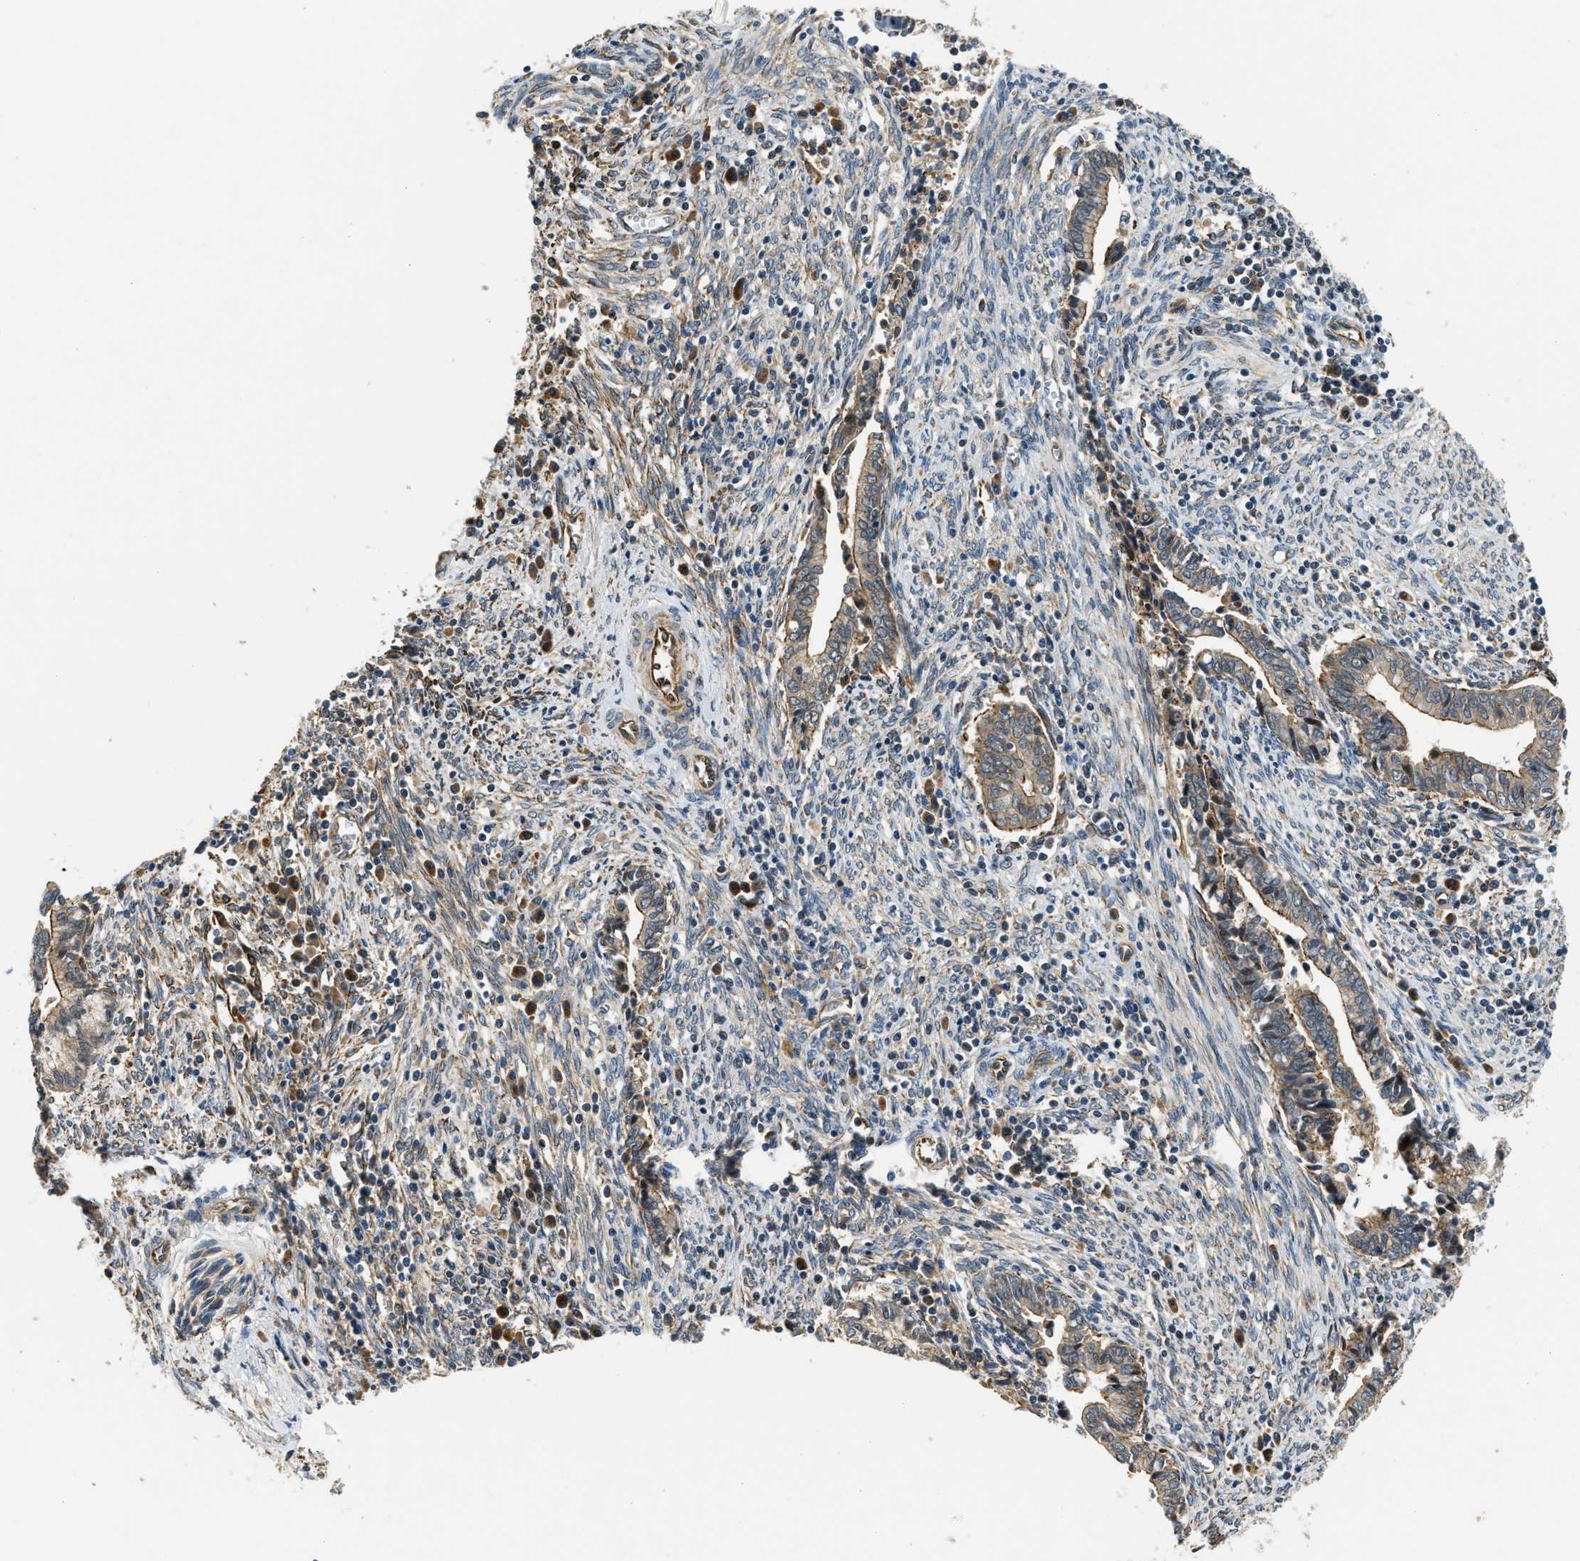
{"staining": {"intensity": "moderate", "quantity": ">75%", "location": "cytoplasmic/membranous"}, "tissue": "cervical cancer", "cell_type": "Tumor cells", "image_type": "cancer", "snomed": [{"axis": "morphology", "description": "Adenocarcinoma, NOS"}, {"axis": "topography", "description": "Cervix"}], "caption": "The micrograph displays a brown stain indicating the presence of a protein in the cytoplasmic/membranous of tumor cells in cervical cancer.", "gene": "ALOX12", "patient": {"sex": "female", "age": 44}}